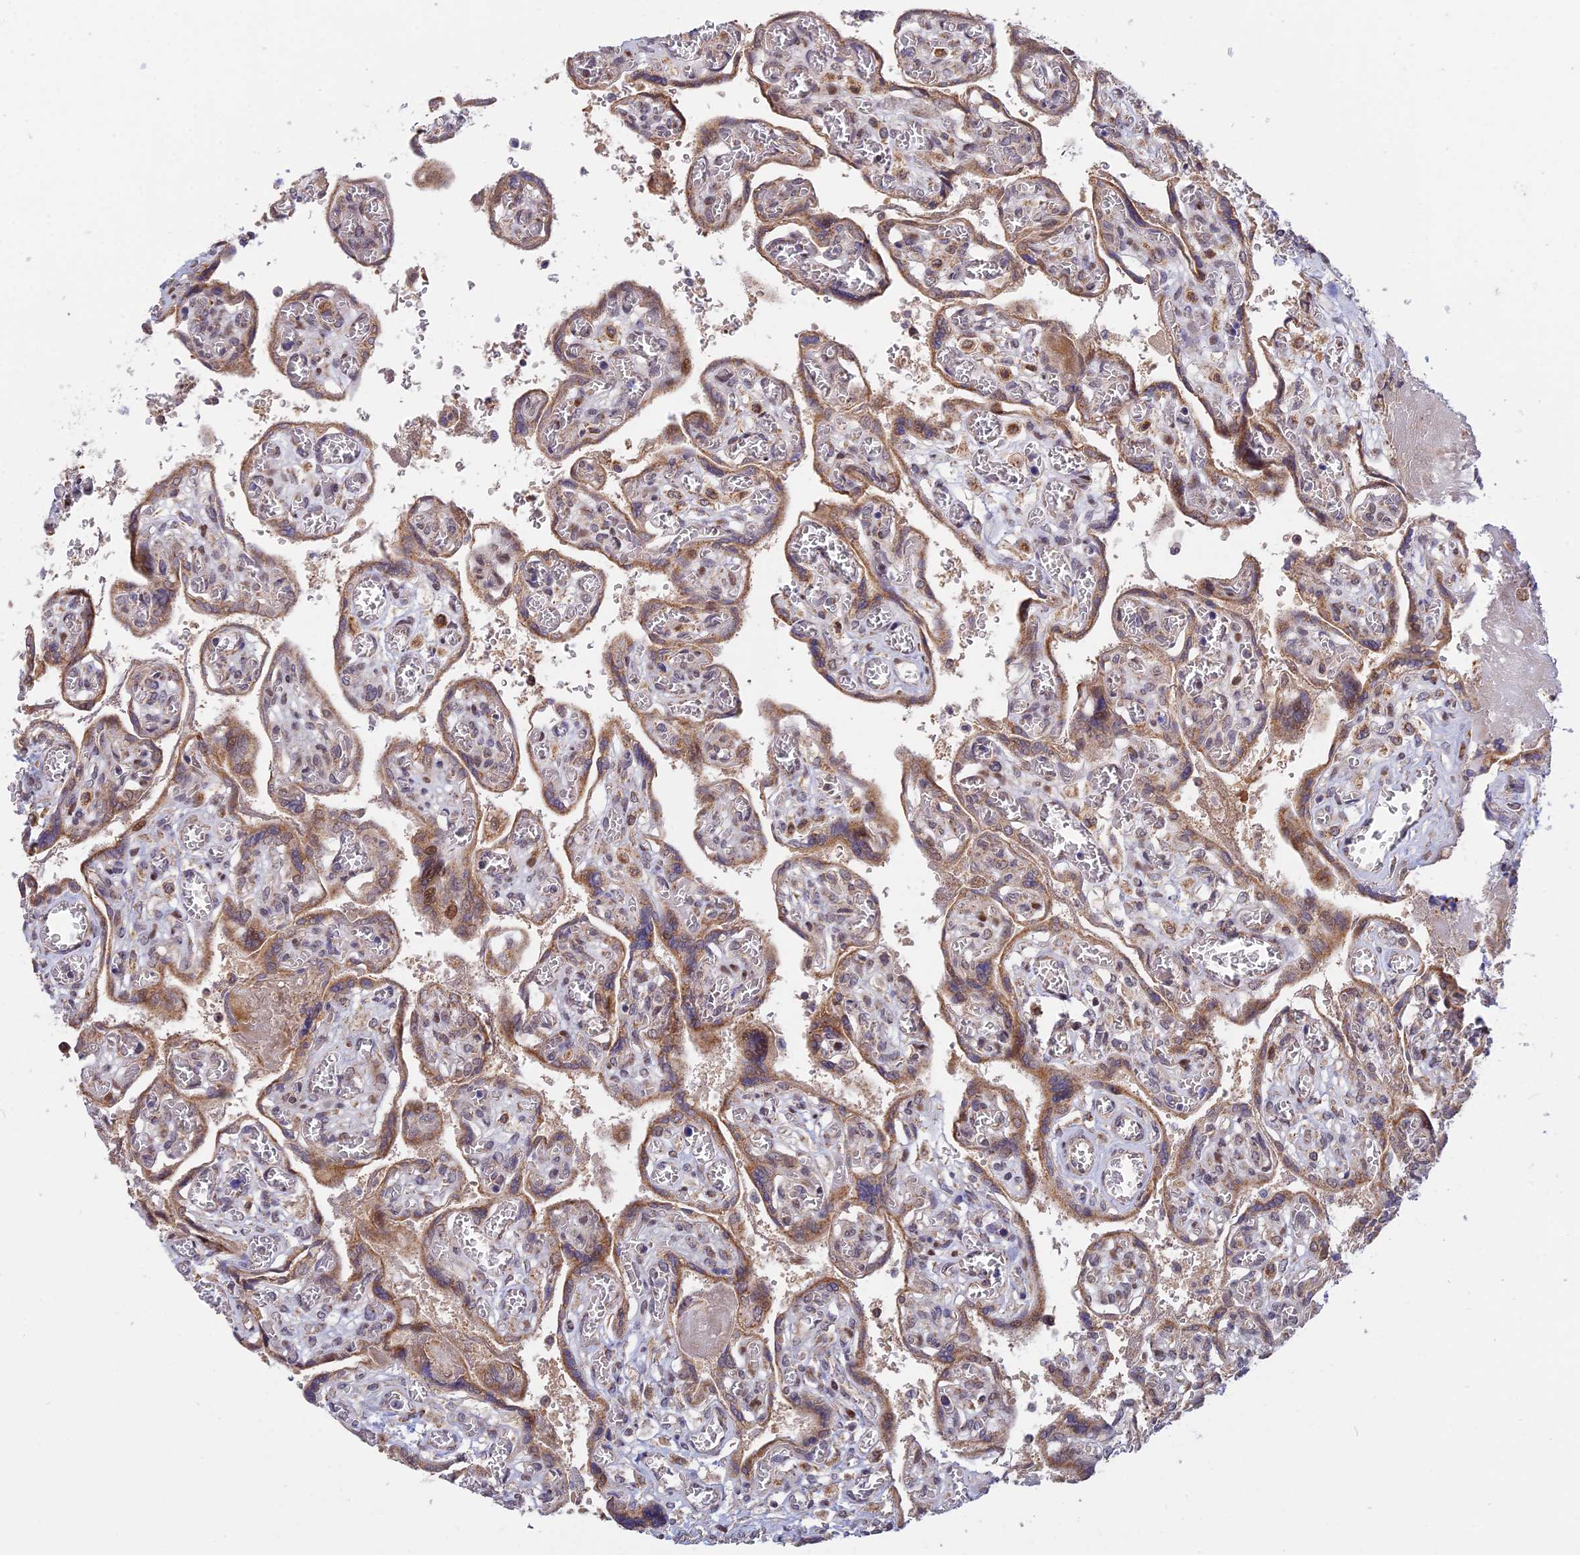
{"staining": {"intensity": "moderate", "quantity": ">75%", "location": "cytoplasmic/membranous,nuclear"}, "tissue": "placenta", "cell_type": "Trophoblastic cells", "image_type": "normal", "snomed": [{"axis": "morphology", "description": "Normal tissue, NOS"}, {"axis": "topography", "description": "Placenta"}], "caption": "Immunohistochemical staining of unremarkable placenta exhibits moderate cytoplasmic/membranous,nuclear protein staining in about >75% of trophoblastic cells.", "gene": "GSKIP", "patient": {"sex": "female", "age": 39}}